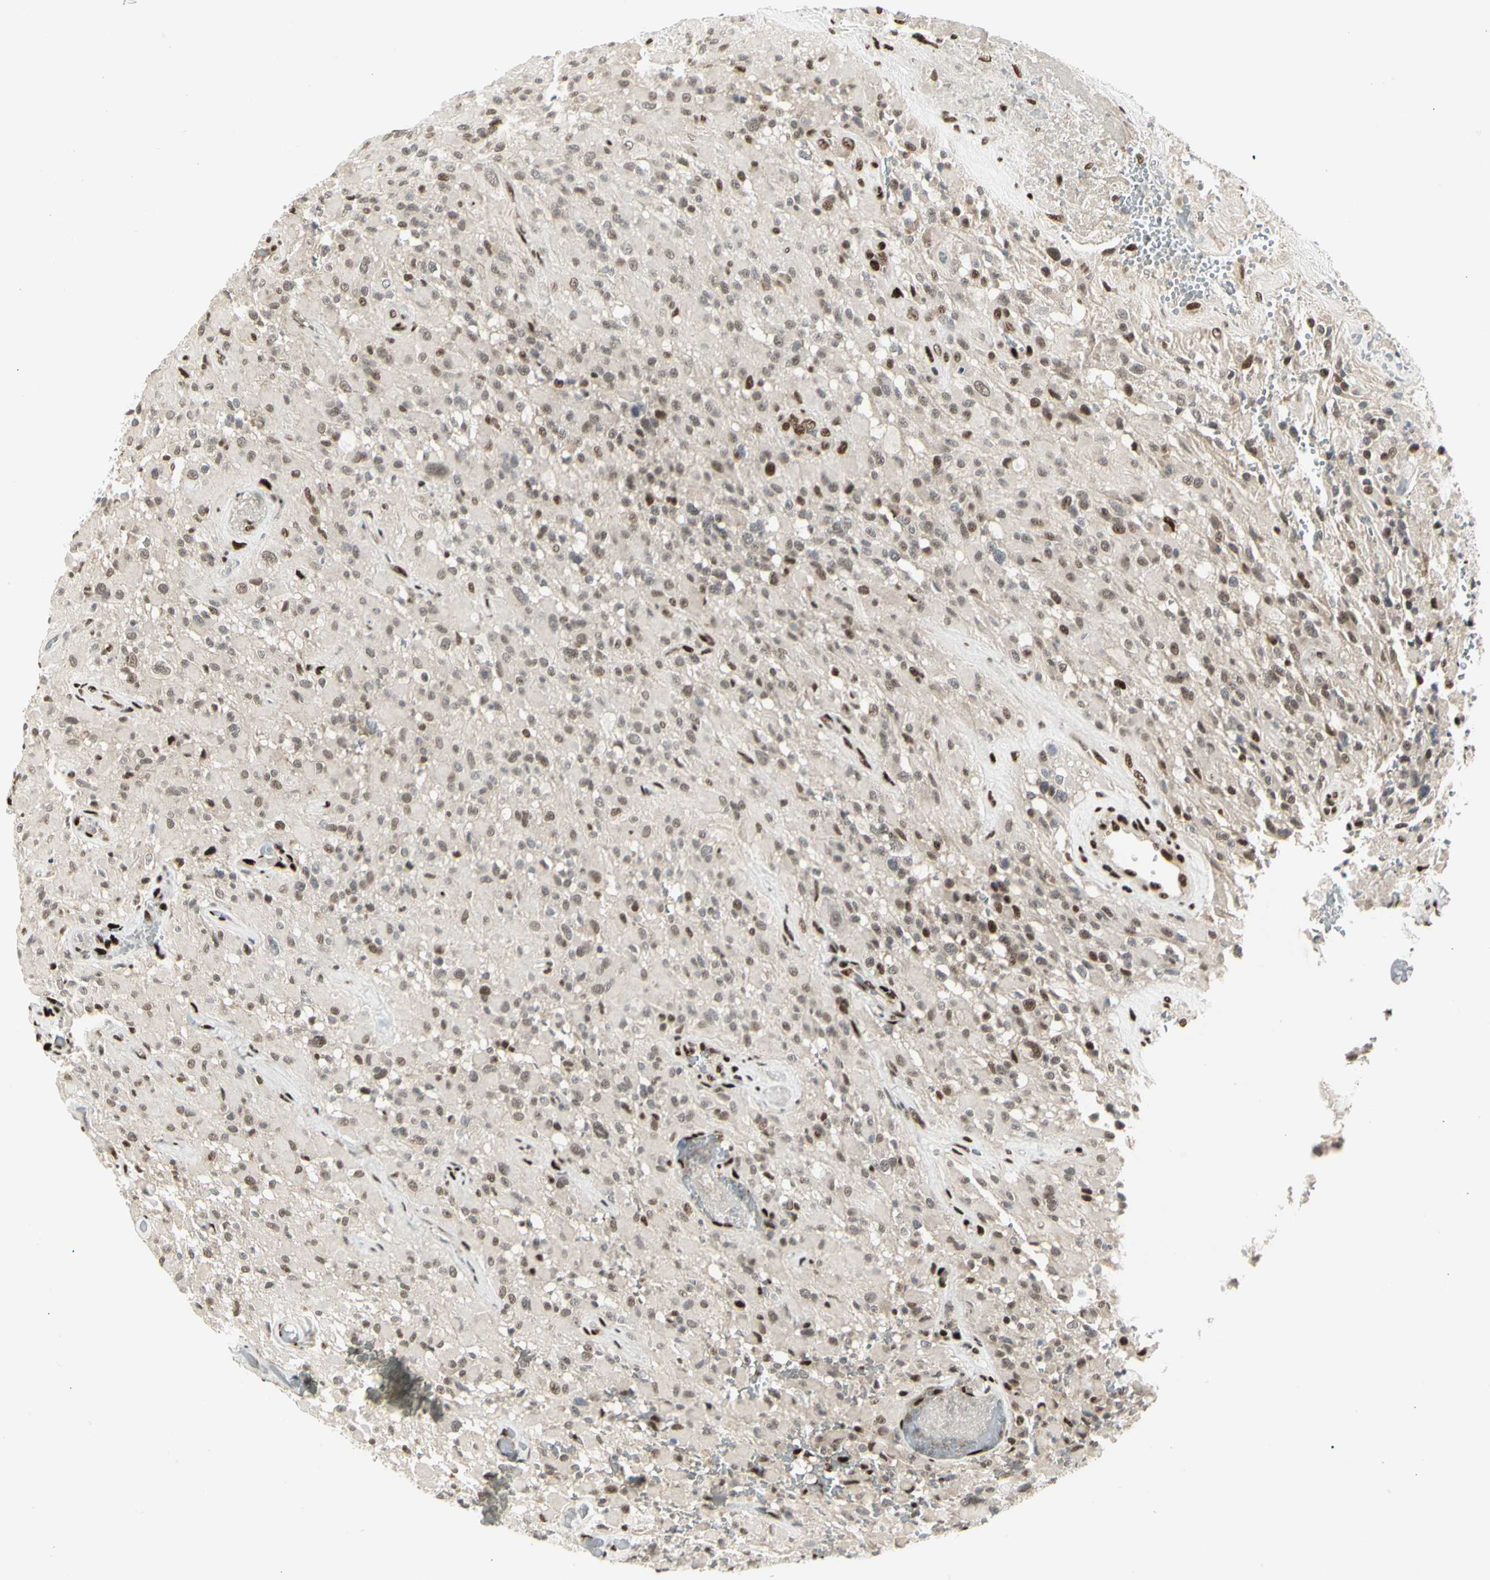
{"staining": {"intensity": "moderate", "quantity": "<25%", "location": "nuclear"}, "tissue": "glioma", "cell_type": "Tumor cells", "image_type": "cancer", "snomed": [{"axis": "morphology", "description": "Glioma, malignant, High grade"}, {"axis": "topography", "description": "Brain"}], "caption": "The immunohistochemical stain labels moderate nuclear positivity in tumor cells of malignant high-grade glioma tissue. (Stains: DAB in brown, nuclei in blue, Microscopy: brightfield microscopy at high magnification).", "gene": "FOXJ2", "patient": {"sex": "male", "age": 71}}